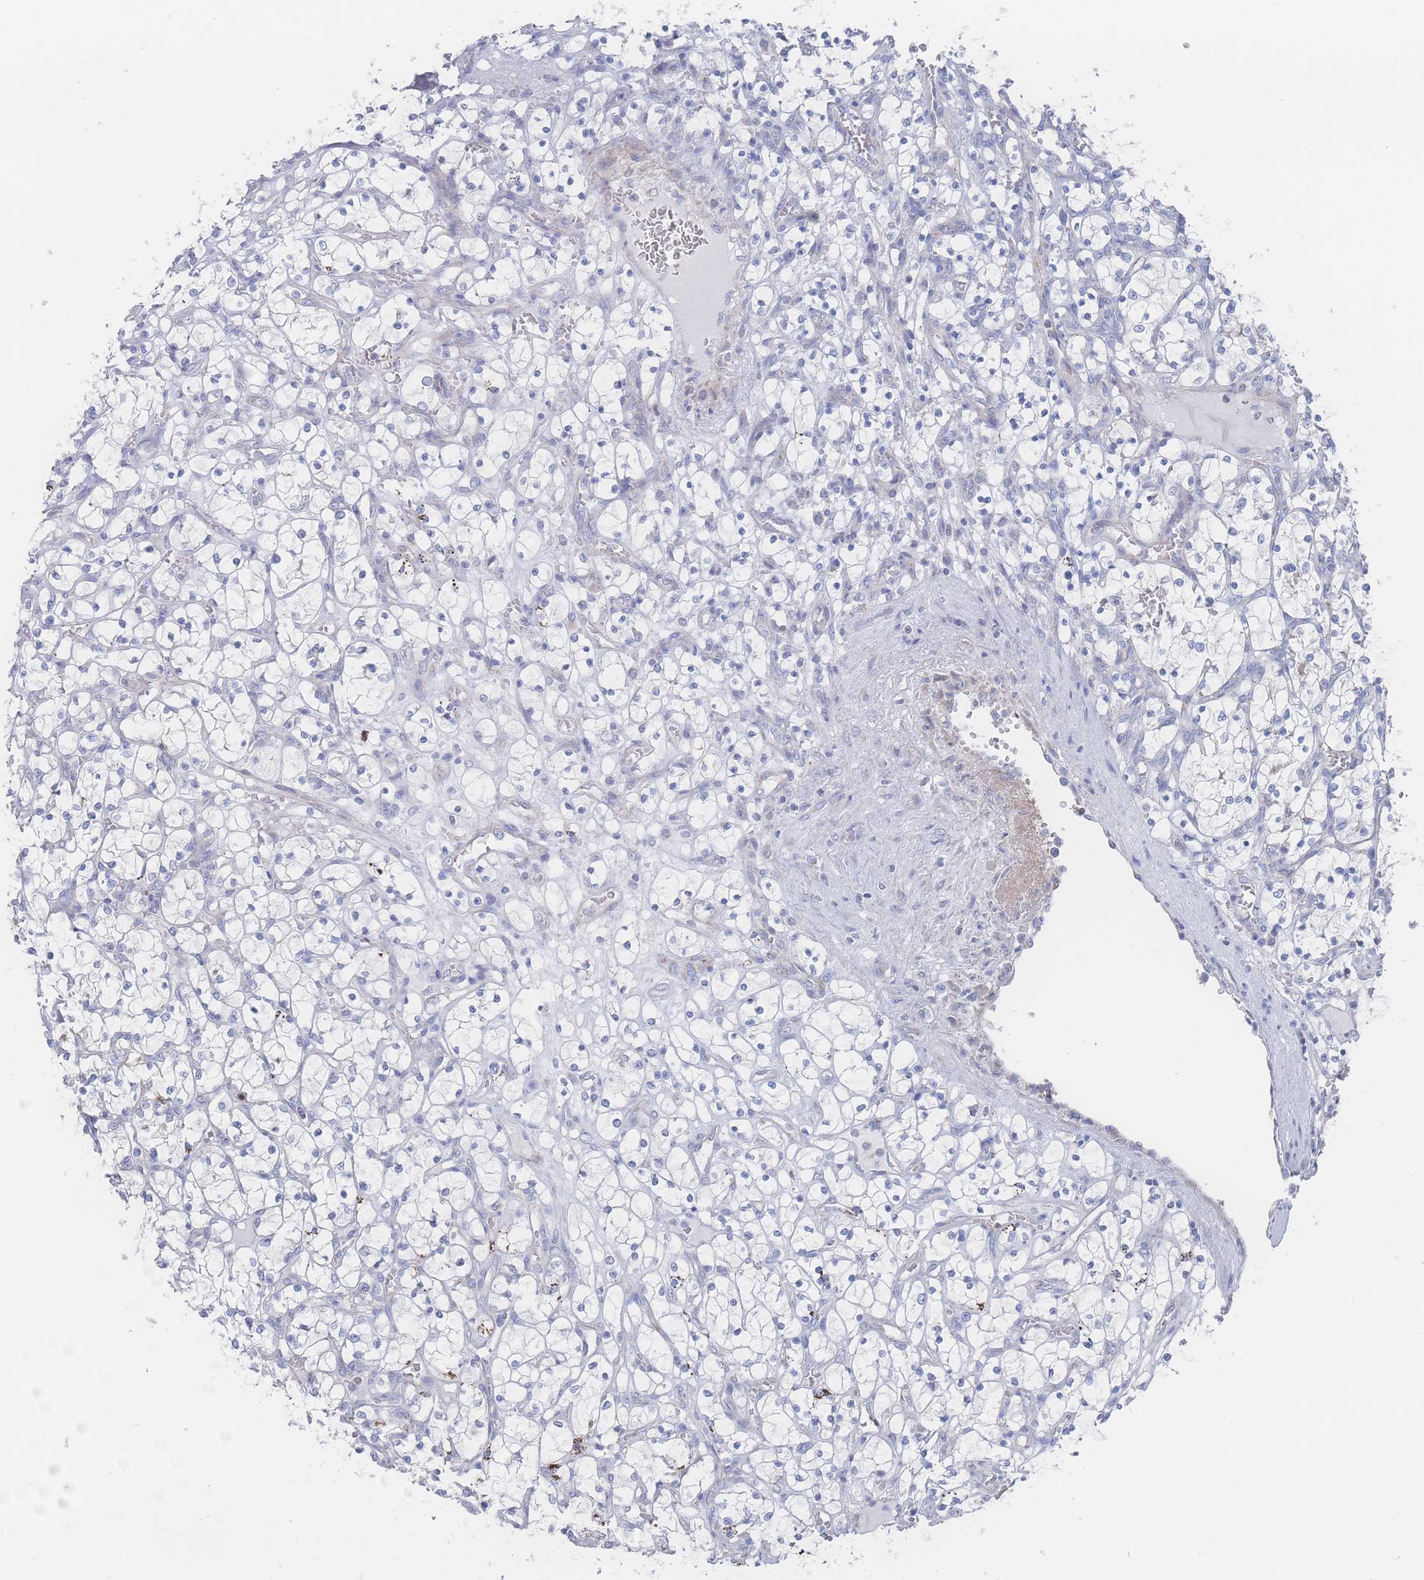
{"staining": {"intensity": "negative", "quantity": "none", "location": "none"}, "tissue": "renal cancer", "cell_type": "Tumor cells", "image_type": "cancer", "snomed": [{"axis": "morphology", "description": "Adenocarcinoma, NOS"}, {"axis": "topography", "description": "Kidney"}], "caption": "Immunohistochemical staining of human renal cancer displays no significant positivity in tumor cells. Brightfield microscopy of immunohistochemistry stained with DAB (3,3'-diaminobenzidine) (brown) and hematoxylin (blue), captured at high magnification.", "gene": "SNPH", "patient": {"sex": "female", "age": 69}}